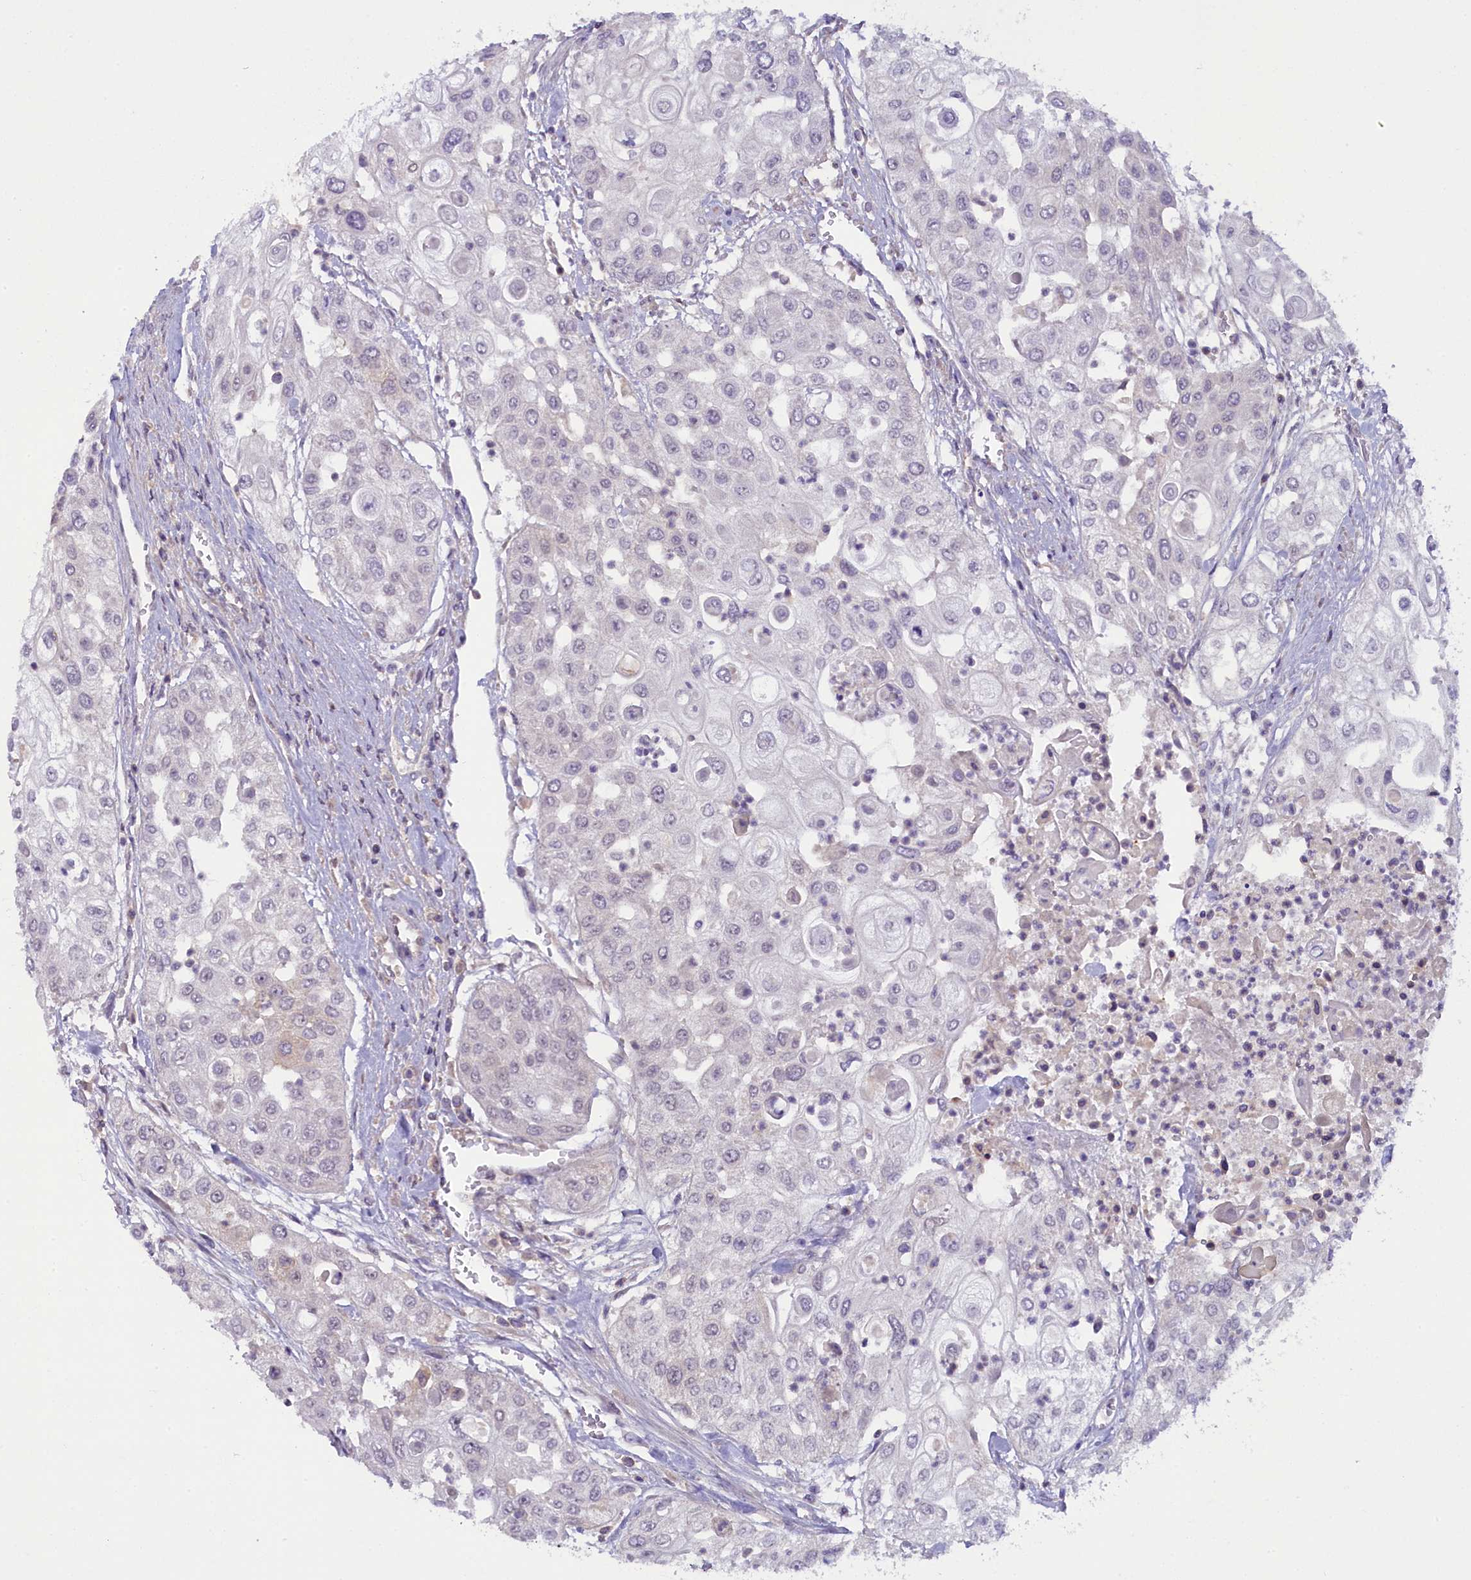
{"staining": {"intensity": "negative", "quantity": "none", "location": "none"}, "tissue": "urothelial cancer", "cell_type": "Tumor cells", "image_type": "cancer", "snomed": [{"axis": "morphology", "description": "Urothelial carcinoma, High grade"}, {"axis": "topography", "description": "Urinary bladder"}], "caption": "Immunohistochemistry (IHC) micrograph of neoplastic tissue: urothelial carcinoma (high-grade) stained with DAB (3,3'-diaminobenzidine) shows no significant protein positivity in tumor cells.", "gene": "CRAMP1", "patient": {"sex": "female", "age": 79}}